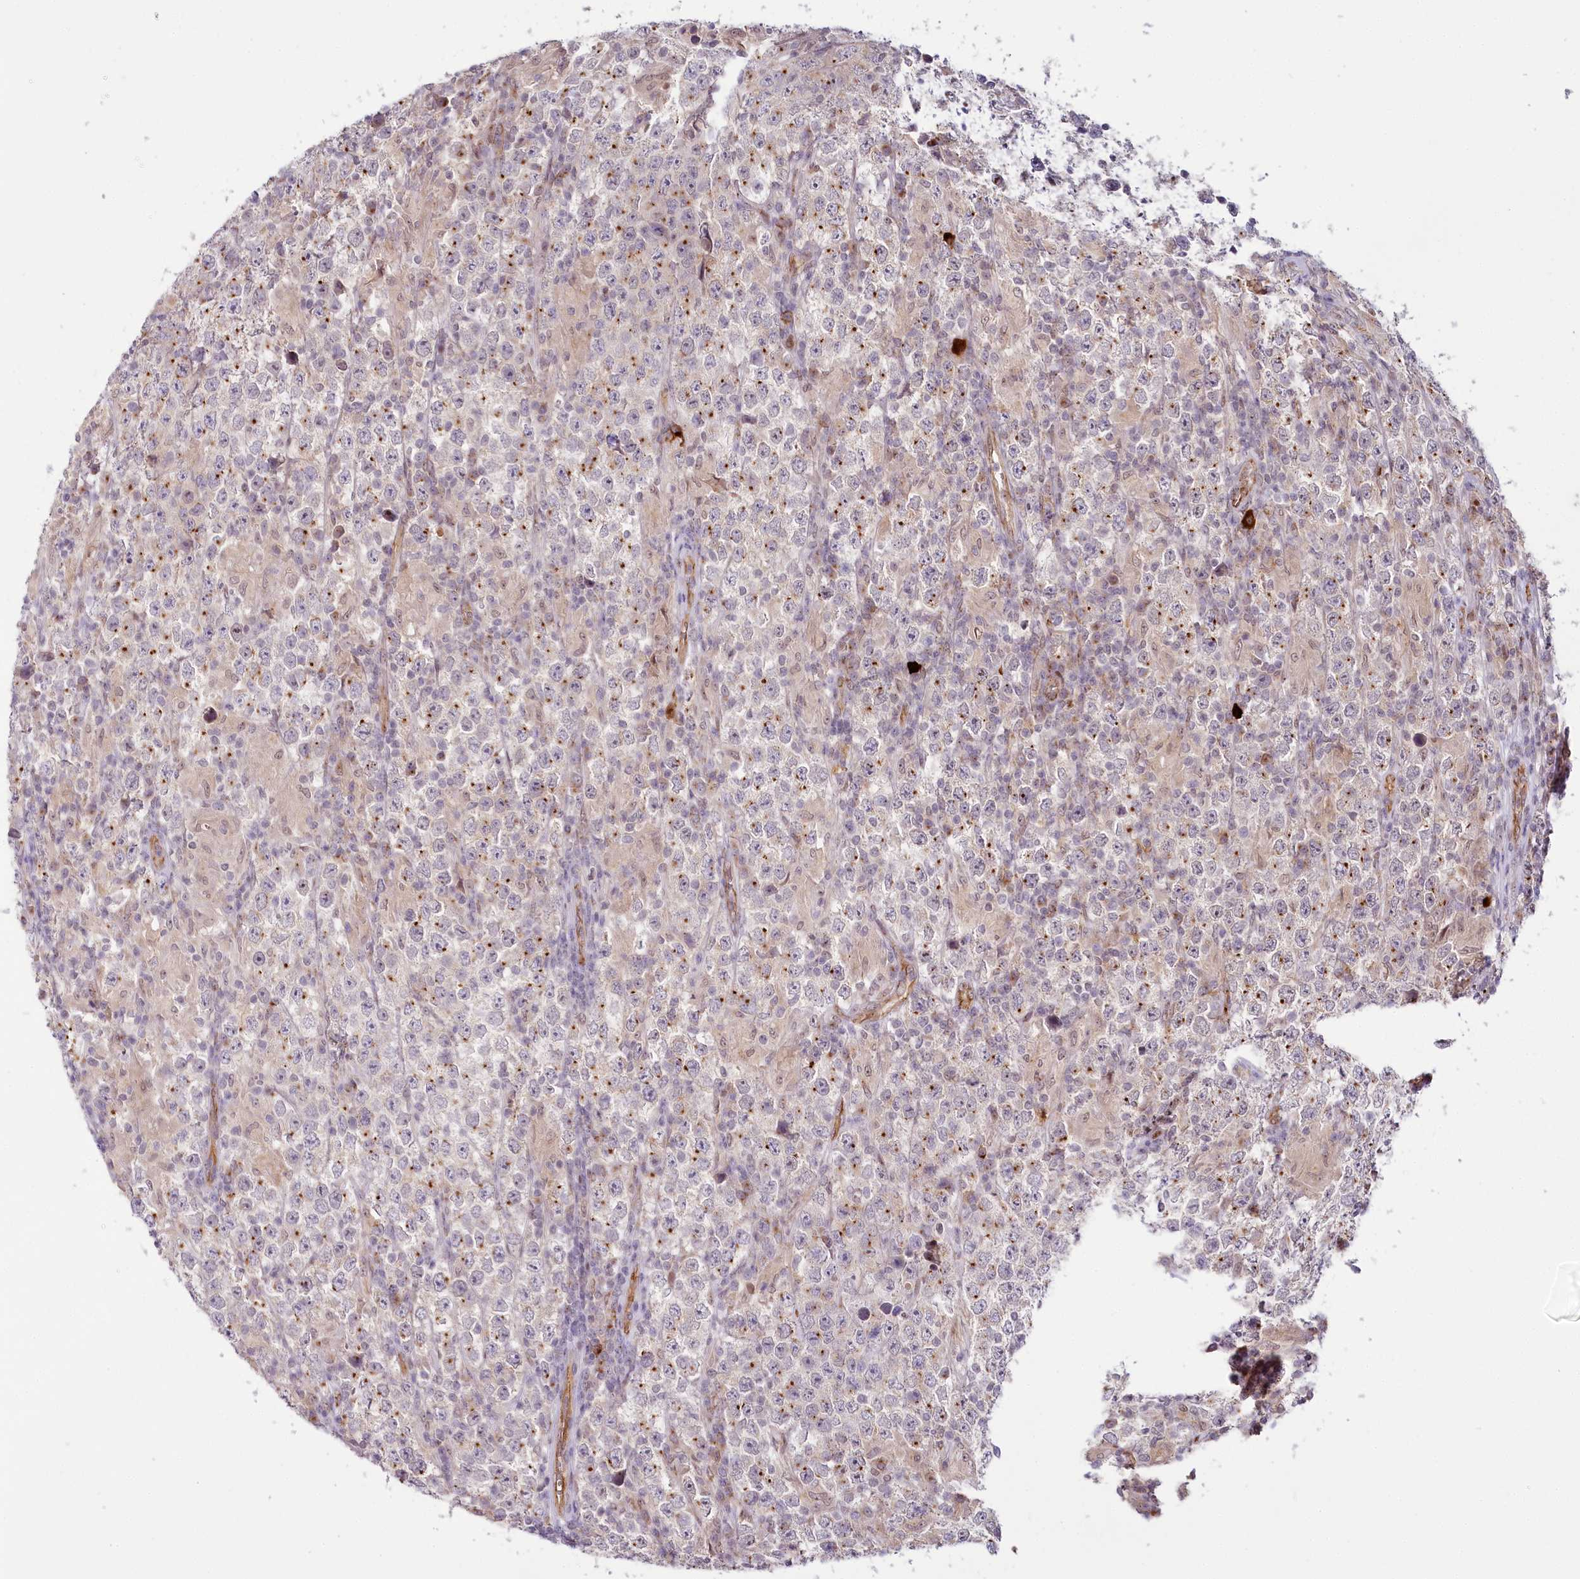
{"staining": {"intensity": "moderate", "quantity": "25%-75%", "location": "cytoplasmic/membranous"}, "tissue": "testis cancer", "cell_type": "Tumor cells", "image_type": "cancer", "snomed": [{"axis": "morphology", "description": "Normal tissue, NOS"}, {"axis": "morphology", "description": "Urothelial carcinoma, High grade"}, {"axis": "morphology", "description": "Seminoma, NOS"}, {"axis": "morphology", "description": "Carcinoma, Embryonal, NOS"}, {"axis": "topography", "description": "Urinary bladder"}, {"axis": "topography", "description": "Testis"}], "caption": "Protein staining of testis seminoma tissue shows moderate cytoplasmic/membranous positivity in approximately 25%-75% of tumor cells.", "gene": "ALKBH8", "patient": {"sex": "male", "age": 41}}